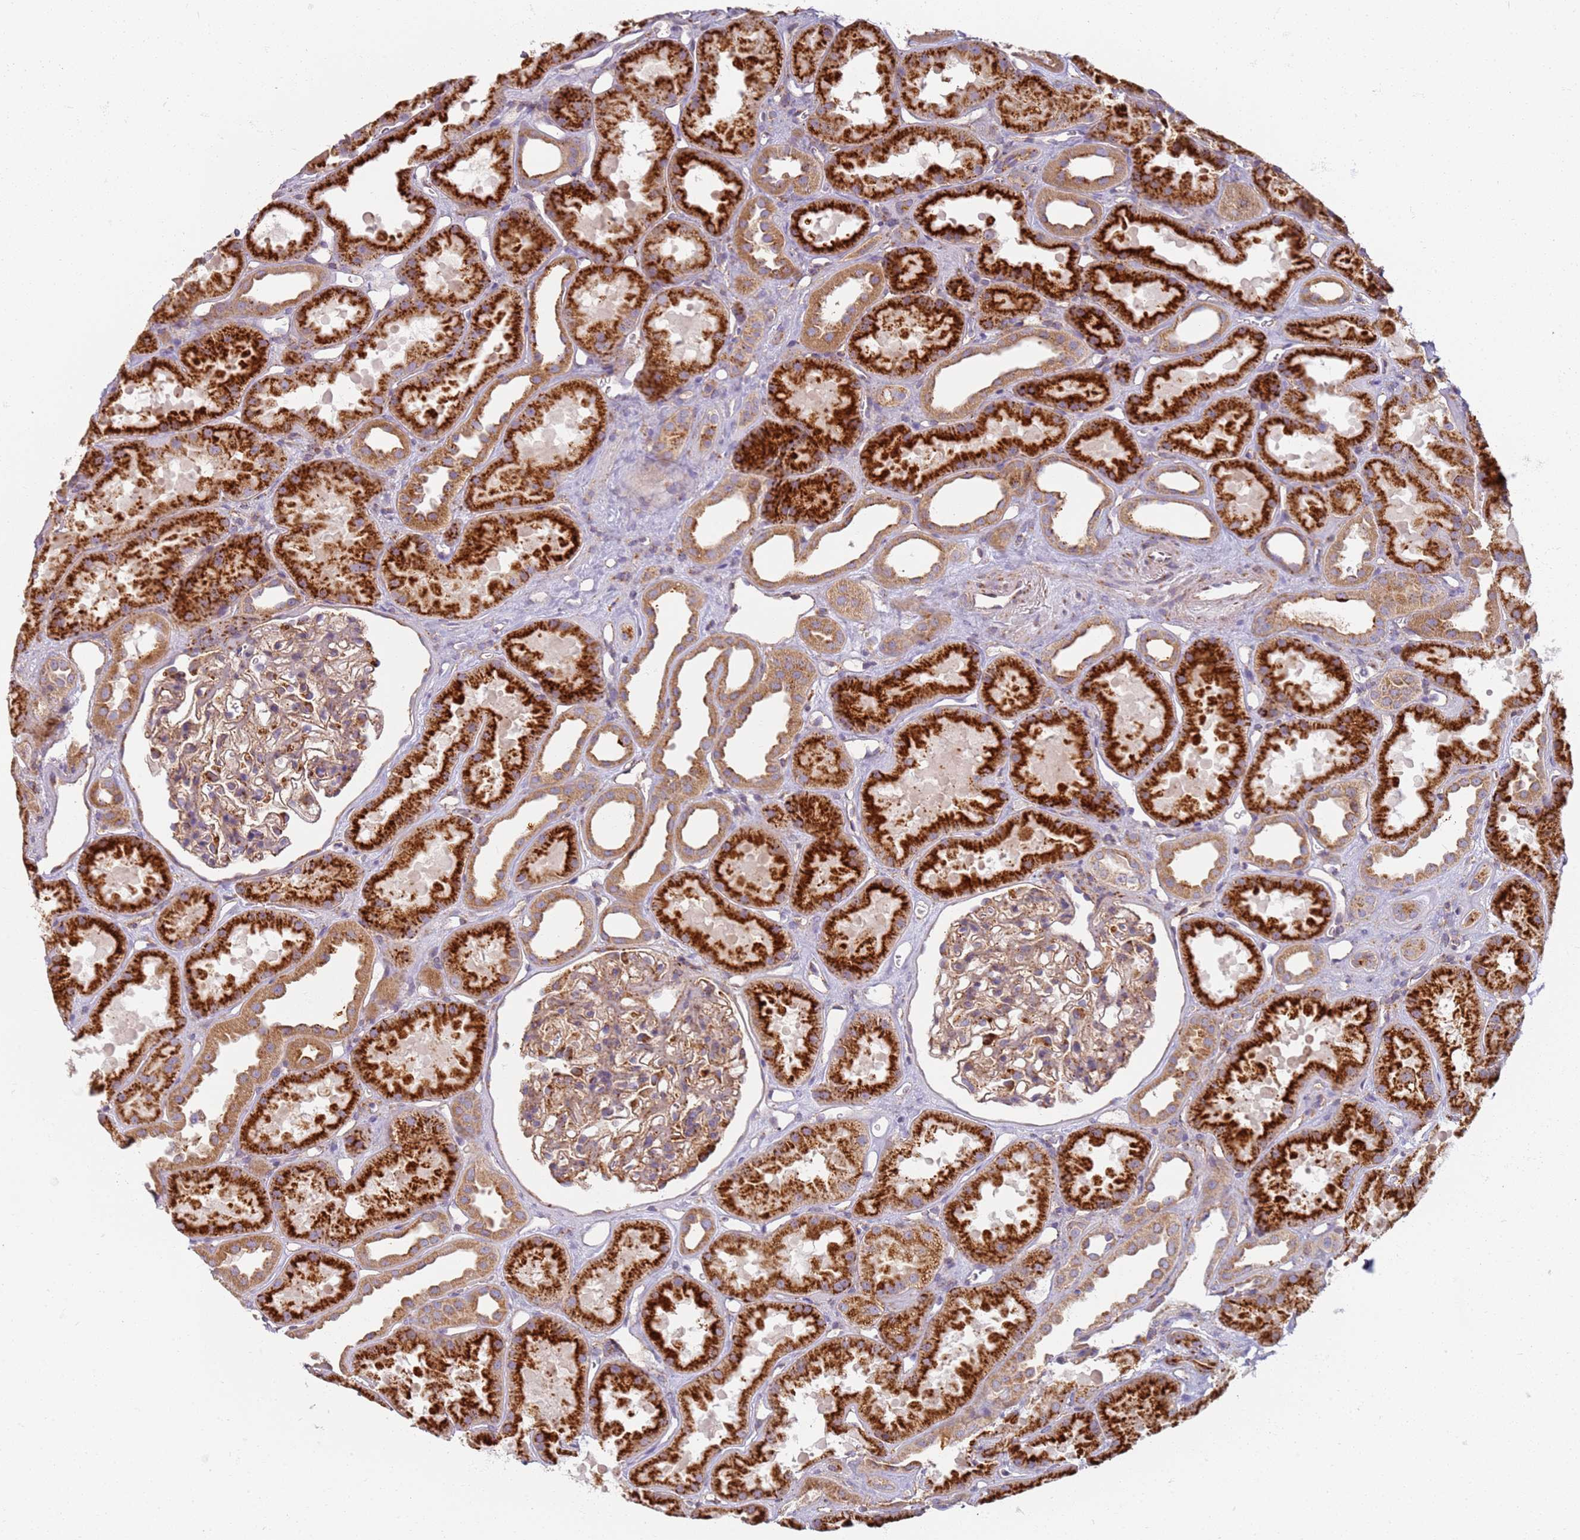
{"staining": {"intensity": "moderate", "quantity": ">75%", "location": "cytoplasmic/membranous"}, "tissue": "kidney", "cell_type": "Cells in glomeruli", "image_type": "normal", "snomed": [{"axis": "morphology", "description": "Normal tissue, NOS"}, {"axis": "topography", "description": "Kidney"}], "caption": "Immunohistochemical staining of unremarkable kidney shows medium levels of moderate cytoplasmic/membranous expression in about >75% of cells in glomeruli. (brown staining indicates protein expression, while blue staining denotes nuclei).", "gene": "PROKR2", "patient": {"sex": "male", "age": 61}}